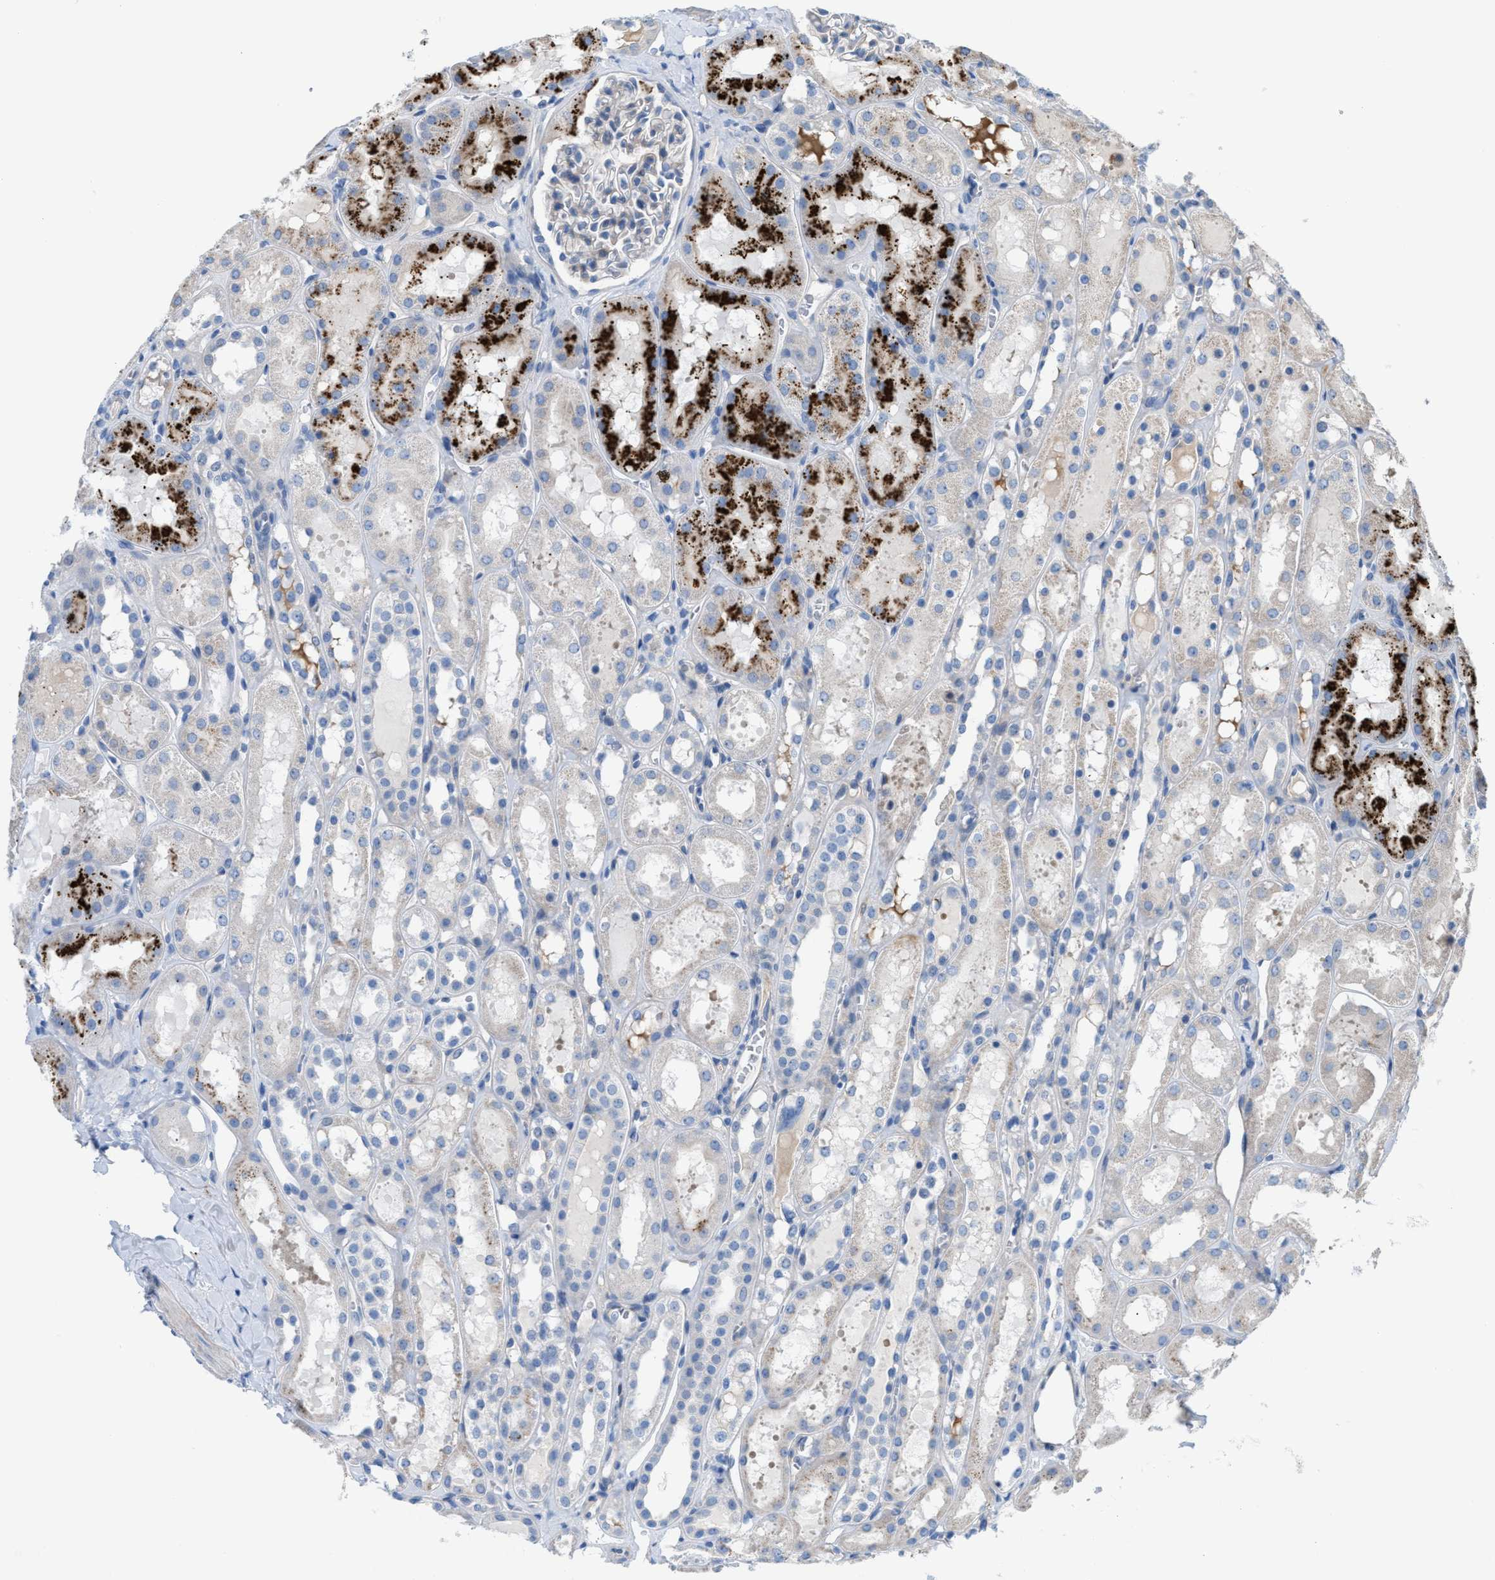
{"staining": {"intensity": "negative", "quantity": "none", "location": "none"}, "tissue": "kidney", "cell_type": "Cells in glomeruli", "image_type": "normal", "snomed": [{"axis": "morphology", "description": "Normal tissue, NOS"}, {"axis": "topography", "description": "Kidney"}, {"axis": "topography", "description": "Urinary bladder"}], "caption": "This micrograph is of benign kidney stained with IHC to label a protein in brown with the nuclei are counter-stained blue. There is no expression in cells in glomeruli.", "gene": "MPP3", "patient": {"sex": "male", "age": 16}}